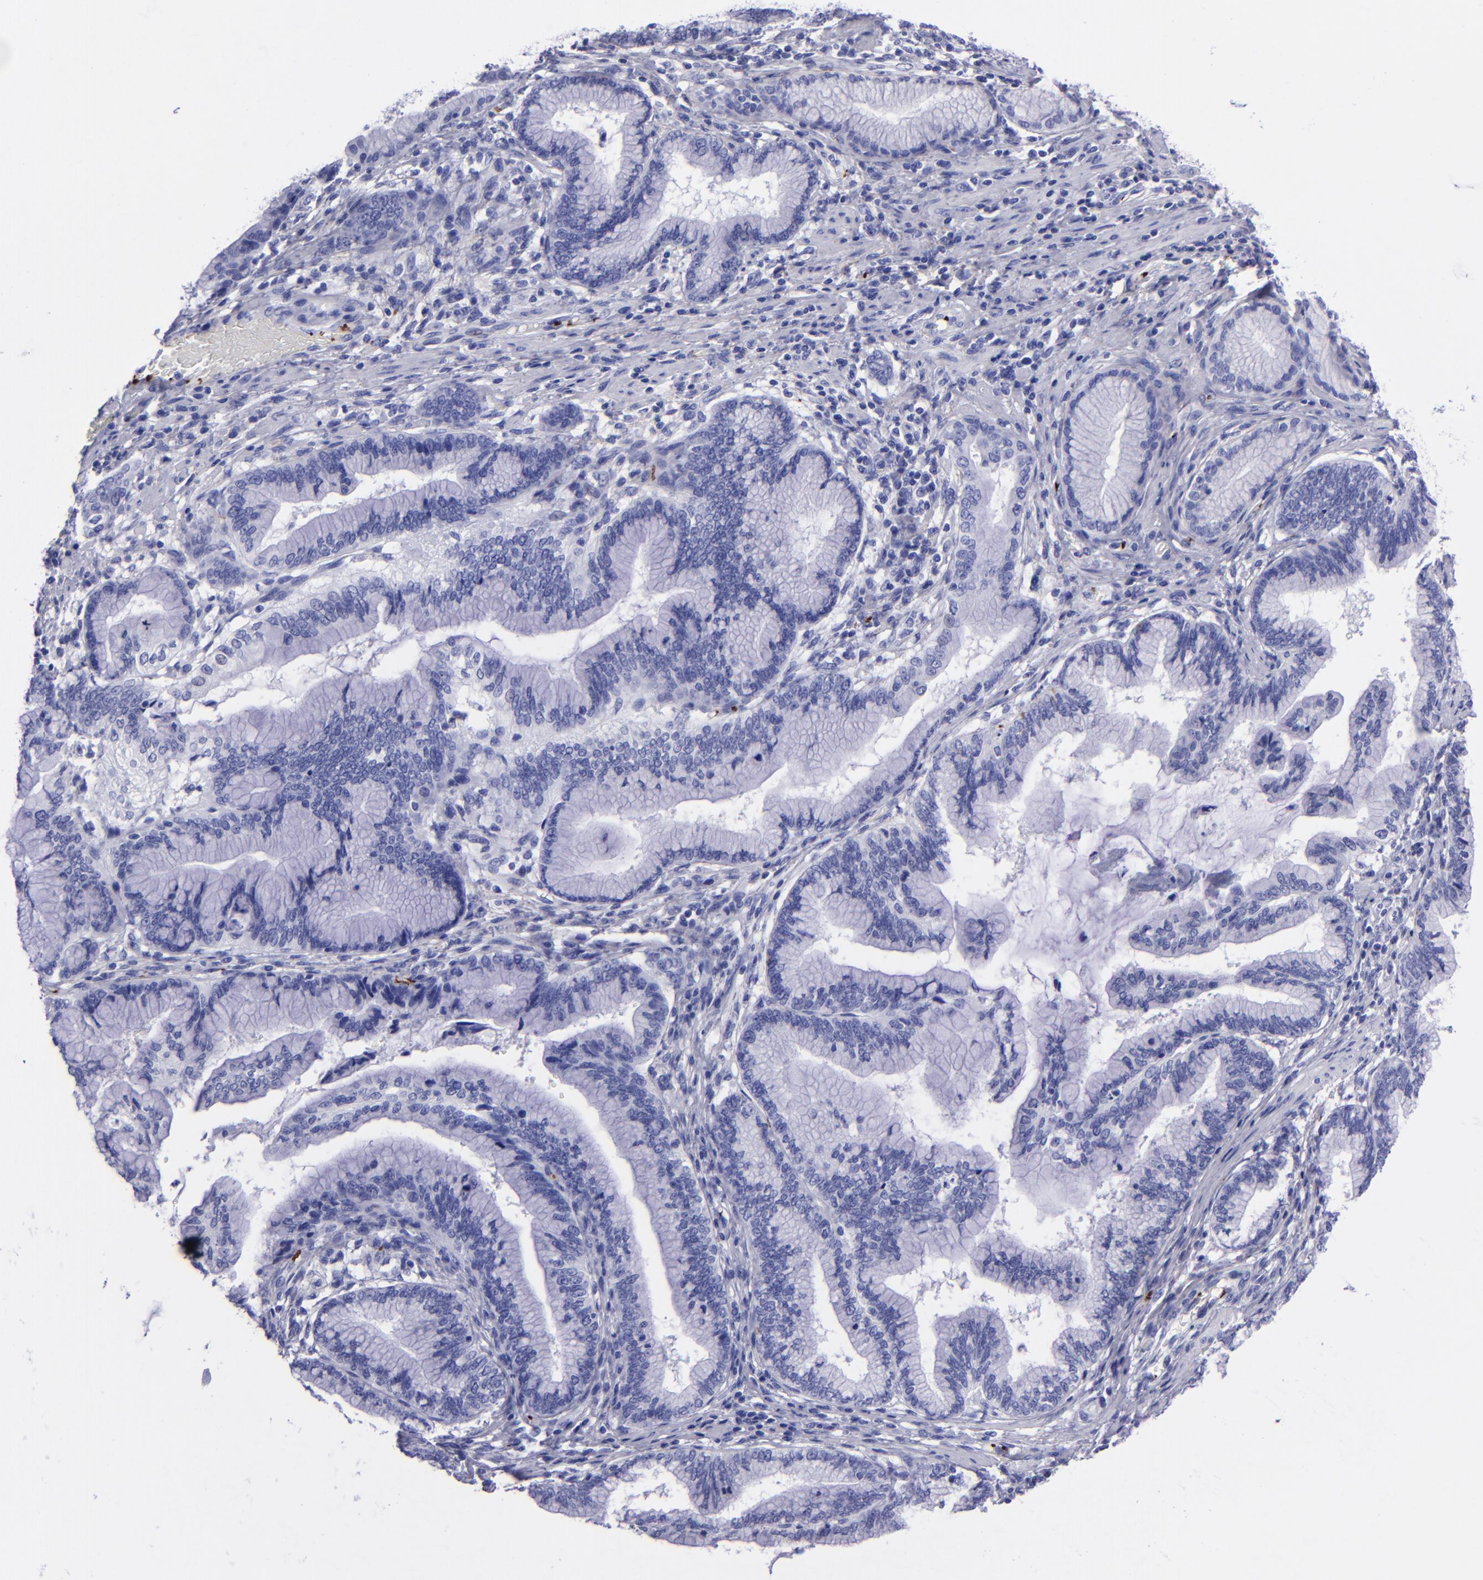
{"staining": {"intensity": "negative", "quantity": "none", "location": "none"}, "tissue": "pancreatic cancer", "cell_type": "Tumor cells", "image_type": "cancer", "snomed": [{"axis": "morphology", "description": "Adenocarcinoma, NOS"}, {"axis": "topography", "description": "Pancreas"}], "caption": "An immunohistochemistry micrograph of pancreatic adenocarcinoma is shown. There is no staining in tumor cells of pancreatic adenocarcinoma.", "gene": "EFCAB13", "patient": {"sex": "female", "age": 64}}